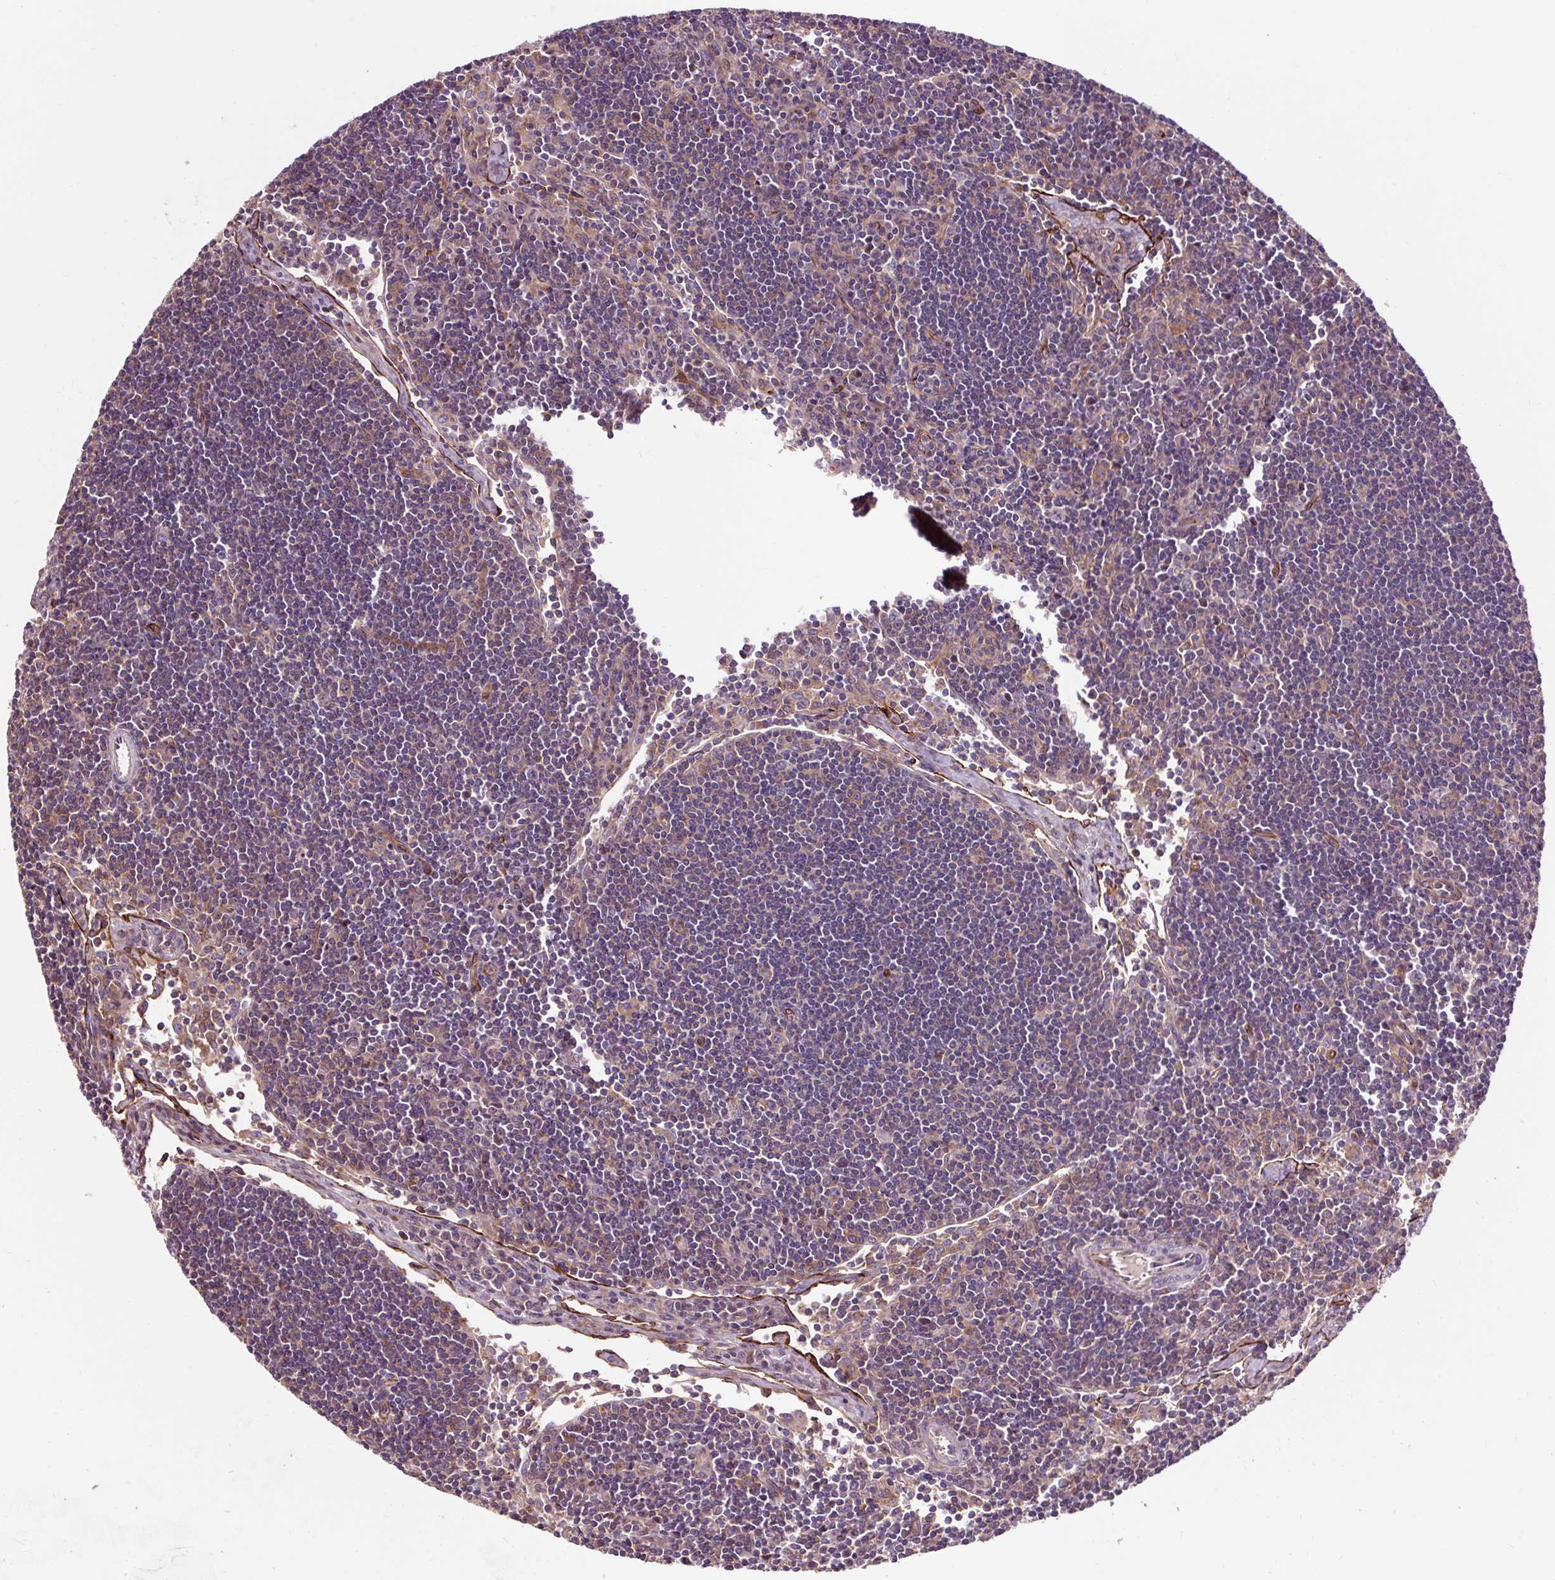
{"staining": {"intensity": "moderate", "quantity": ">75%", "location": "cytoplasmic/membranous"}, "tissue": "lymph node", "cell_type": "Germinal center cells", "image_type": "normal", "snomed": [{"axis": "morphology", "description": "Normal tissue, NOS"}, {"axis": "topography", "description": "Lymph node"}], "caption": "Immunohistochemistry (IHC) photomicrograph of unremarkable lymph node: human lymph node stained using immunohistochemistry (IHC) demonstrates medium levels of moderate protein expression localized specifically in the cytoplasmic/membranous of germinal center cells, appearing as a cytoplasmic/membranous brown color.", "gene": "PCDHGB3", "patient": {"sex": "female", "age": 29}}